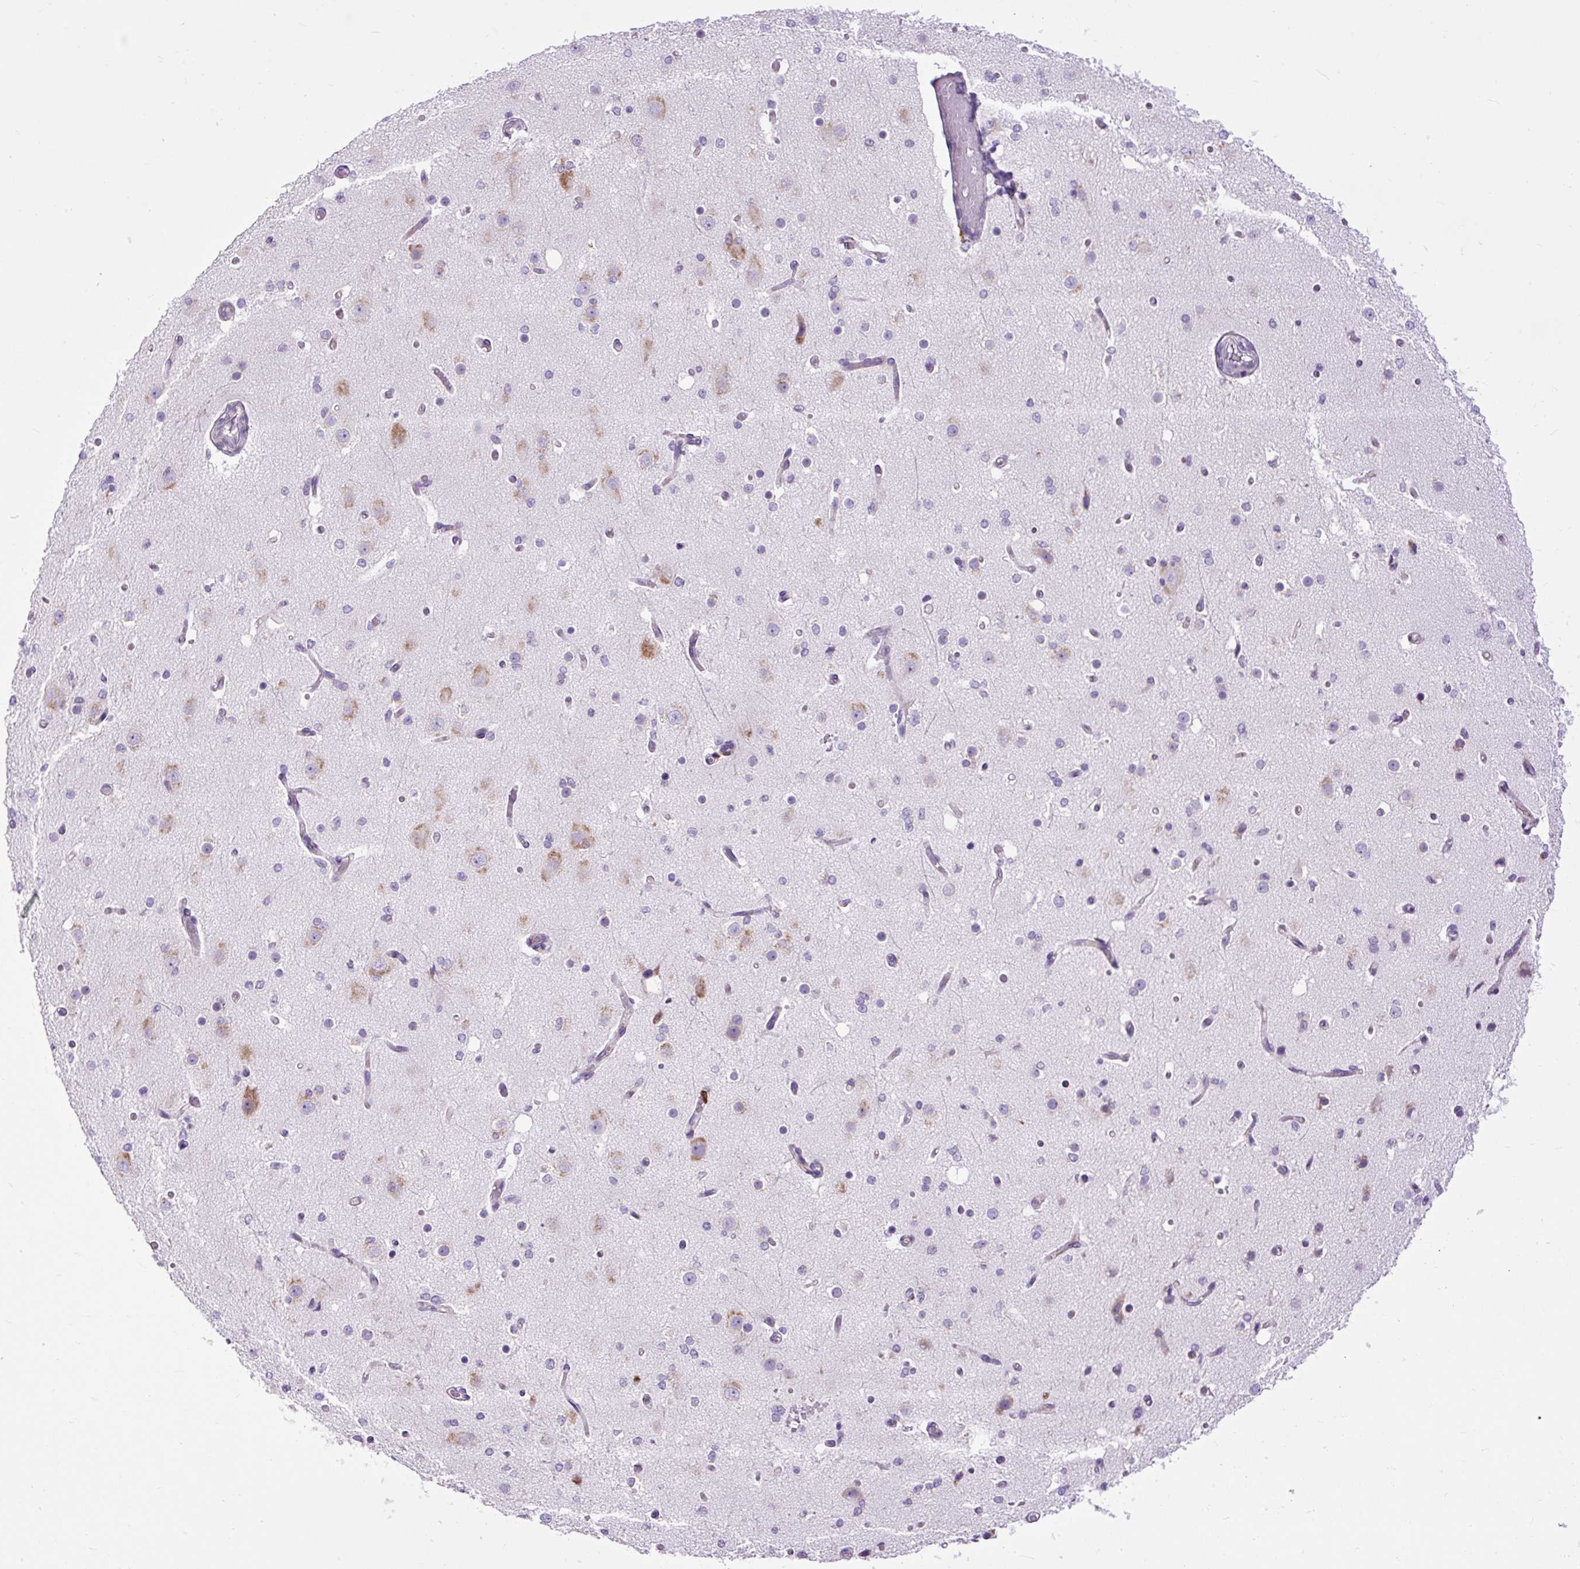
{"staining": {"intensity": "negative", "quantity": "none", "location": "none"}, "tissue": "cerebral cortex", "cell_type": "Endothelial cells", "image_type": "normal", "snomed": [{"axis": "morphology", "description": "Normal tissue, NOS"}, {"axis": "morphology", "description": "Inflammation, NOS"}, {"axis": "topography", "description": "Cerebral cortex"}], "caption": "Immunohistochemistry (IHC) micrograph of benign cerebral cortex: cerebral cortex stained with DAB (3,3'-diaminobenzidine) displays no significant protein expression in endothelial cells.", "gene": "DDOST", "patient": {"sex": "male", "age": 6}}